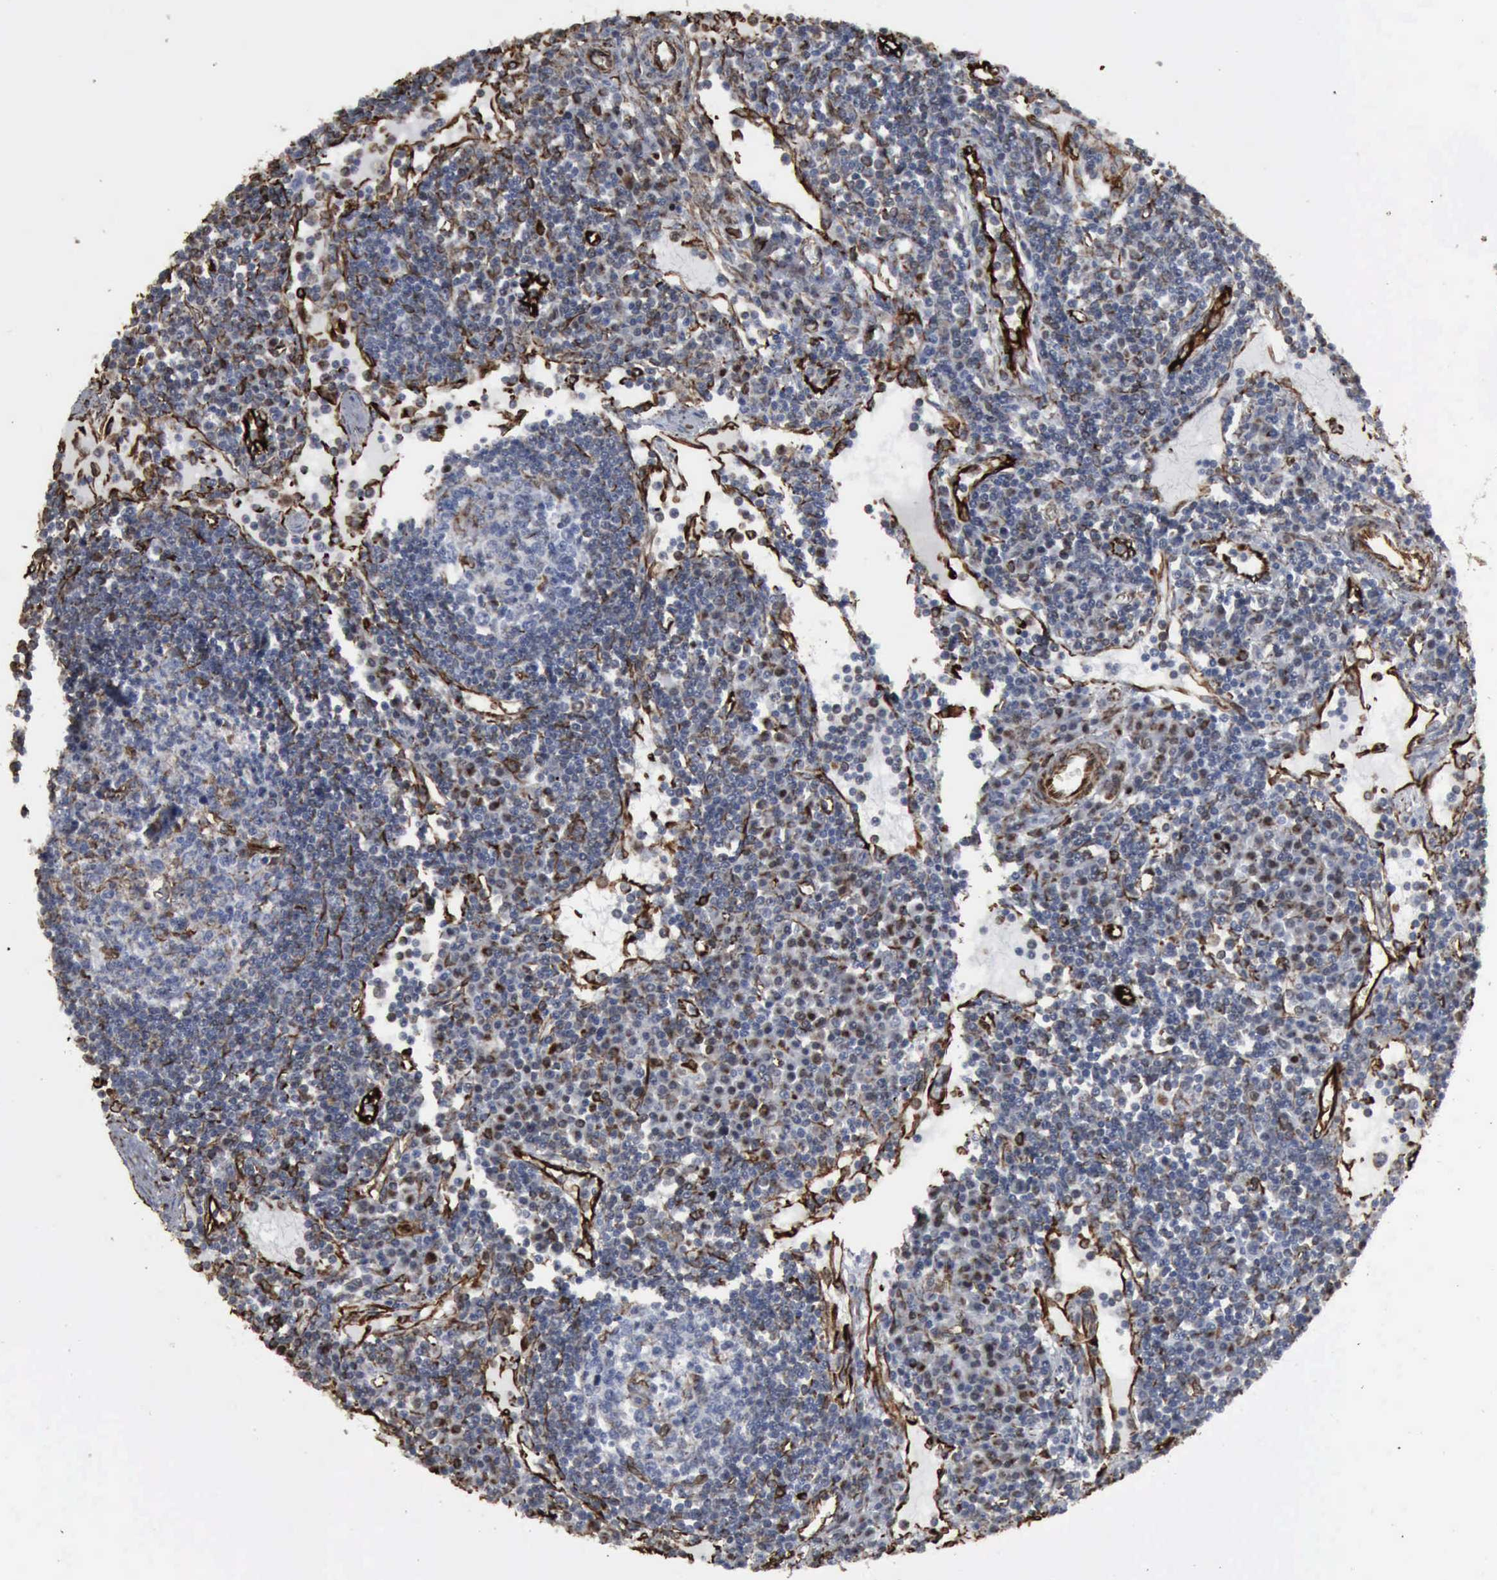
{"staining": {"intensity": "moderate", "quantity": "<25%", "location": "nuclear"}, "tissue": "lymph node", "cell_type": "Germinal center cells", "image_type": "normal", "snomed": [{"axis": "morphology", "description": "Normal tissue, NOS"}, {"axis": "topography", "description": "Lymph node"}], "caption": "A brown stain shows moderate nuclear positivity of a protein in germinal center cells of benign human lymph node. Nuclei are stained in blue.", "gene": "CCNE1", "patient": {"sex": "female", "age": 62}}